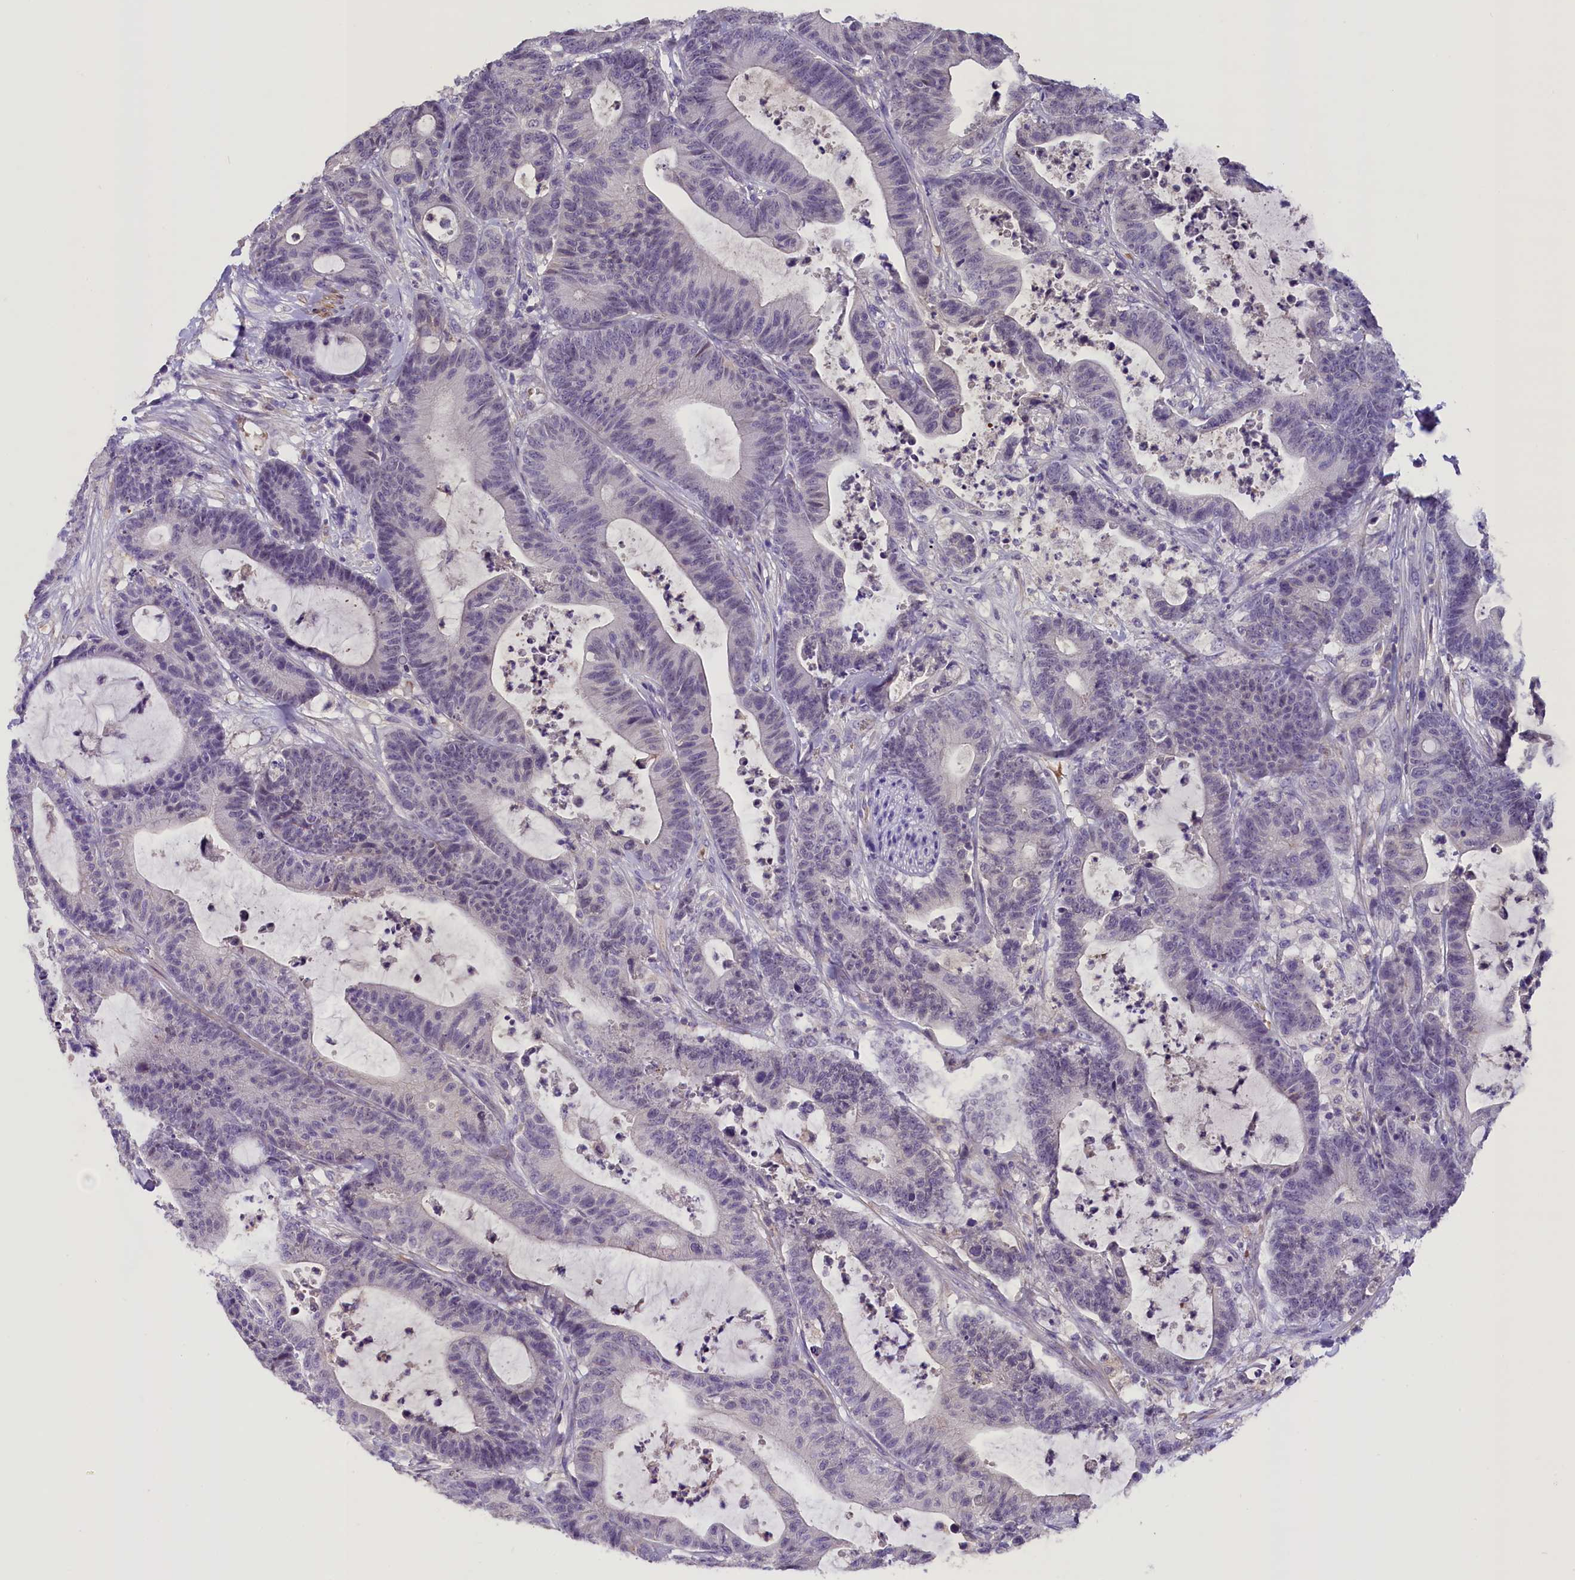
{"staining": {"intensity": "negative", "quantity": "none", "location": "none"}, "tissue": "colorectal cancer", "cell_type": "Tumor cells", "image_type": "cancer", "snomed": [{"axis": "morphology", "description": "Adenocarcinoma, NOS"}, {"axis": "topography", "description": "Colon"}], "caption": "A high-resolution micrograph shows IHC staining of colorectal cancer, which displays no significant expression in tumor cells. The staining was performed using DAB to visualize the protein expression in brown, while the nuclei were stained in blue with hematoxylin (Magnification: 20x).", "gene": "MEX3B", "patient": {"sex": "female", "age": 84}}